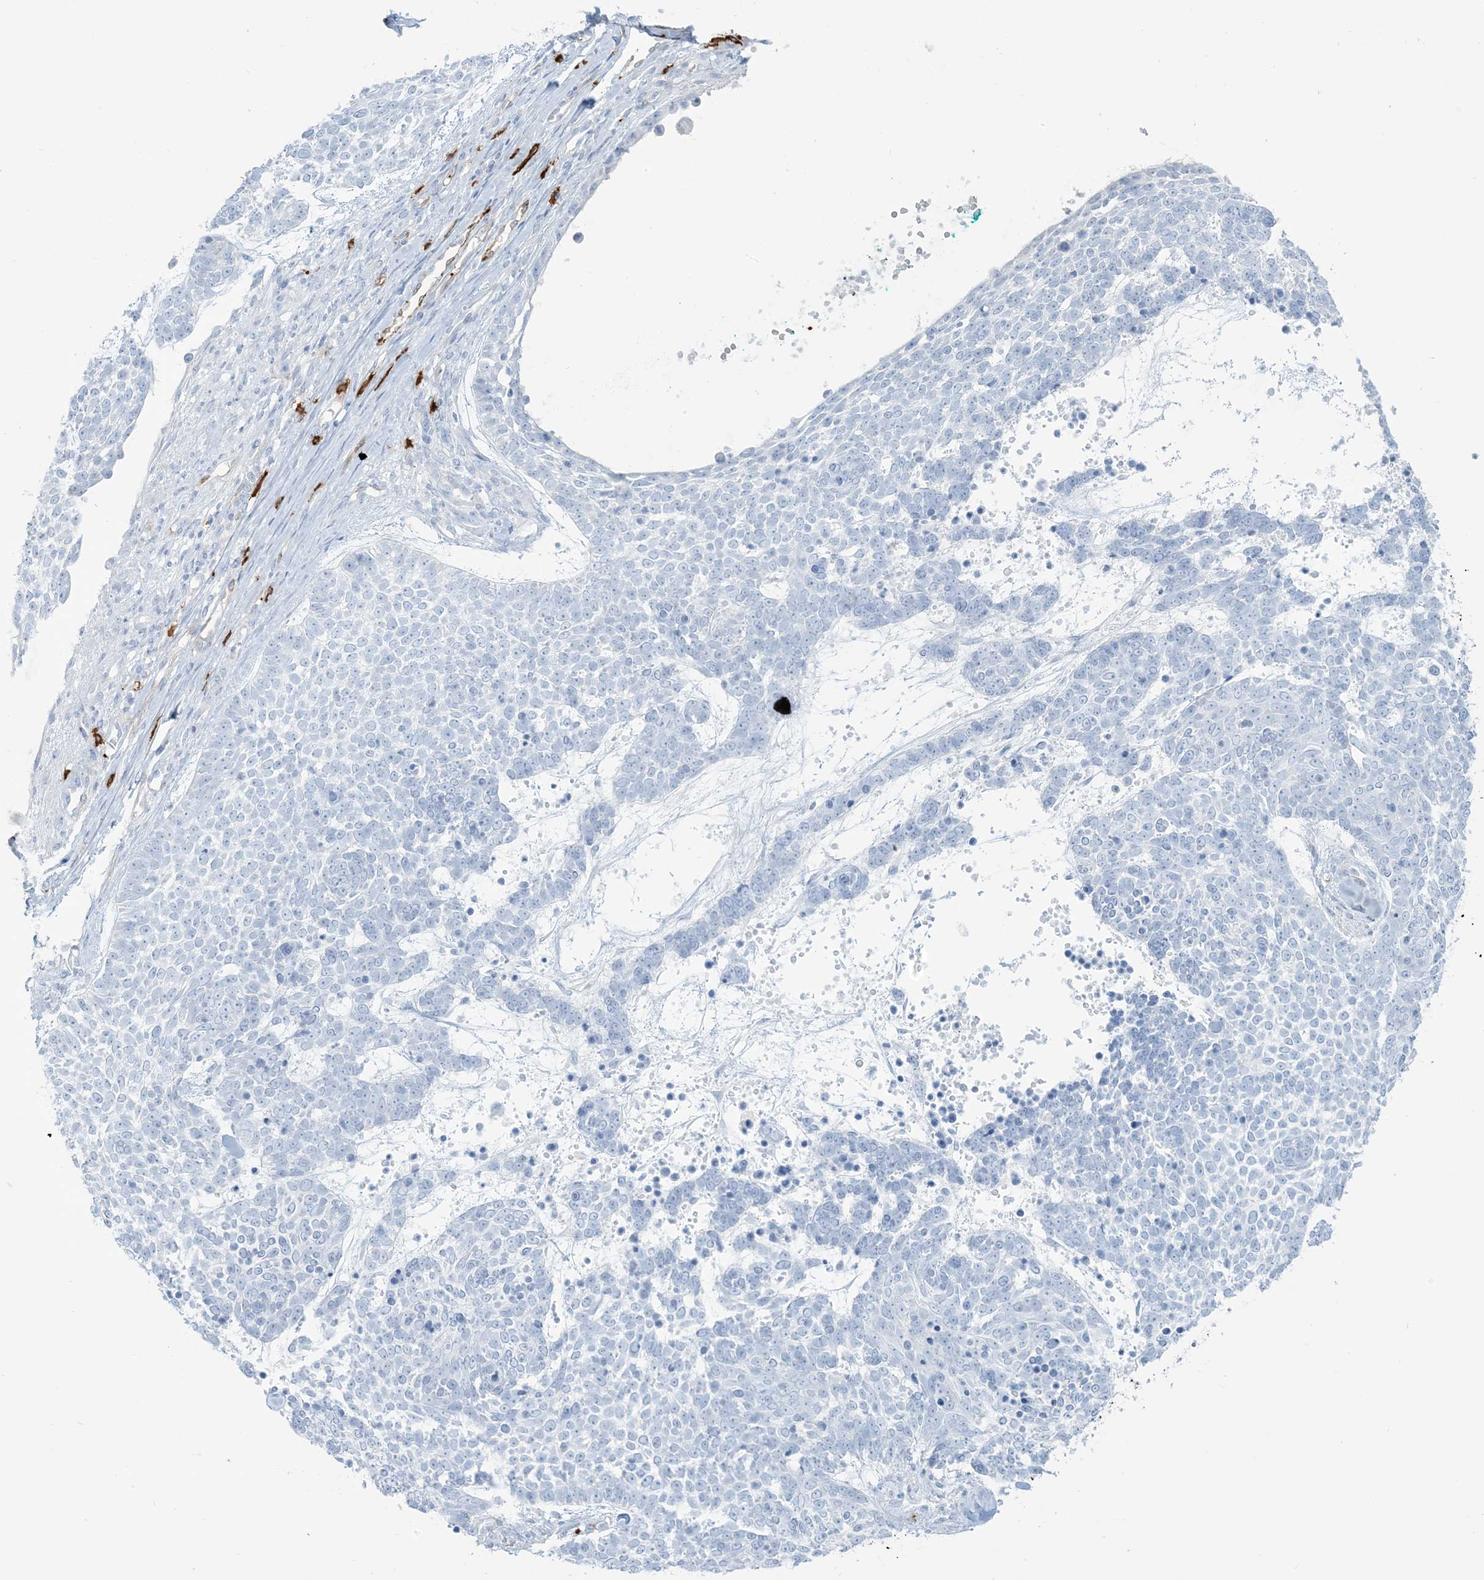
{"staining": {"intensity": "negative", "quantity": "none", "location": "none"}, "tissue": "skin cancer", "cell_type": "Tumor cells", "image_type": "cancer", "snomed": [{"axis": "morphology", "description": "Basal cell carcinoma"}, {"axis": "topography", "description": "Skin"}], "caption": "A histopathology image of human skin basal cell carcinoma is negative for staining in tumor cells.", "gene": "EPS8L3", "patient": {"sex": "female", "age": 81}}